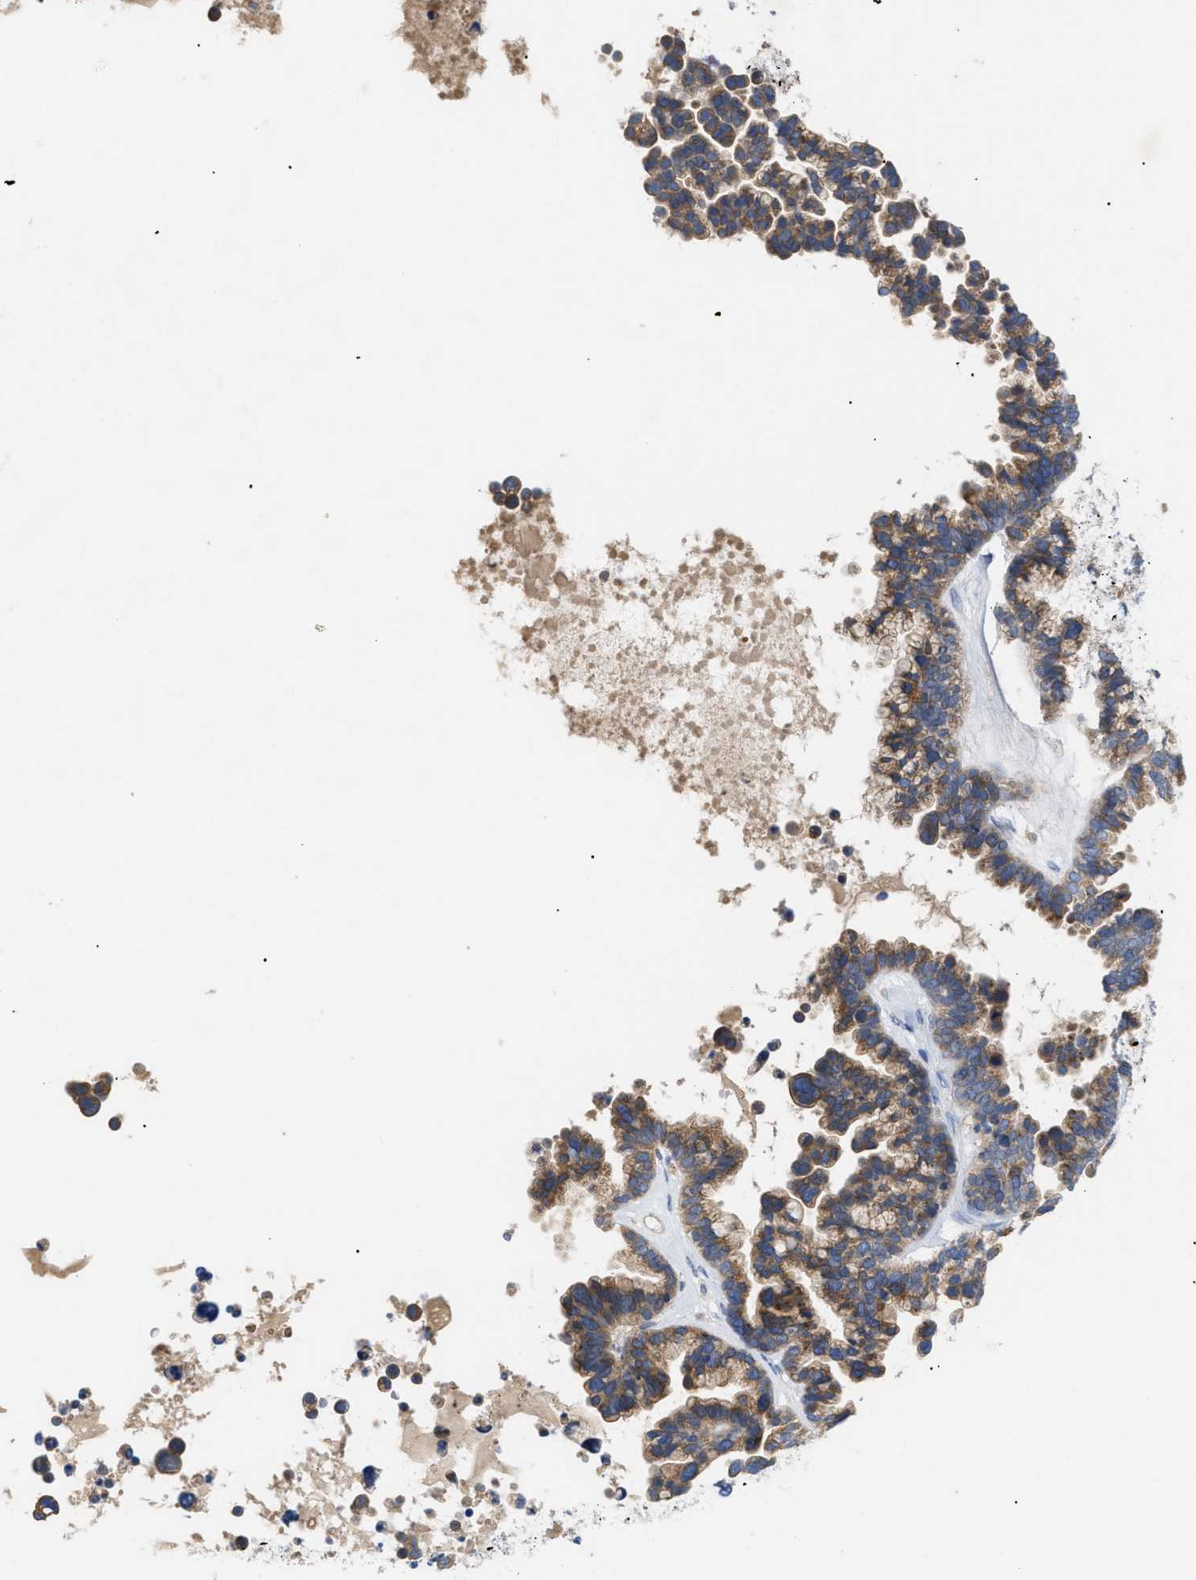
{"staining": {"intensity": "moderate", "quantity": ">75%", "location": "cytoplasmic/membranous"}, "tissue": "ovarian cancer", "cell_type": "Tumor cells", "image_type": "cancer", "snomed": [{"axis": "morphology", "description": "Cystadenocarcinoma, serous, NOS"}, {"axis": "topography", "description": "Ovary"}], "caption": "Immunohistochemistry (DAB) staining of ovarian serous cystadenocarcinoma shows moderate cytoplasmic/membranous protein staining in approximately >75% of tumor cells.", "gene": "SLC50A1", "patient": {"sex": "female", "age": 56}}